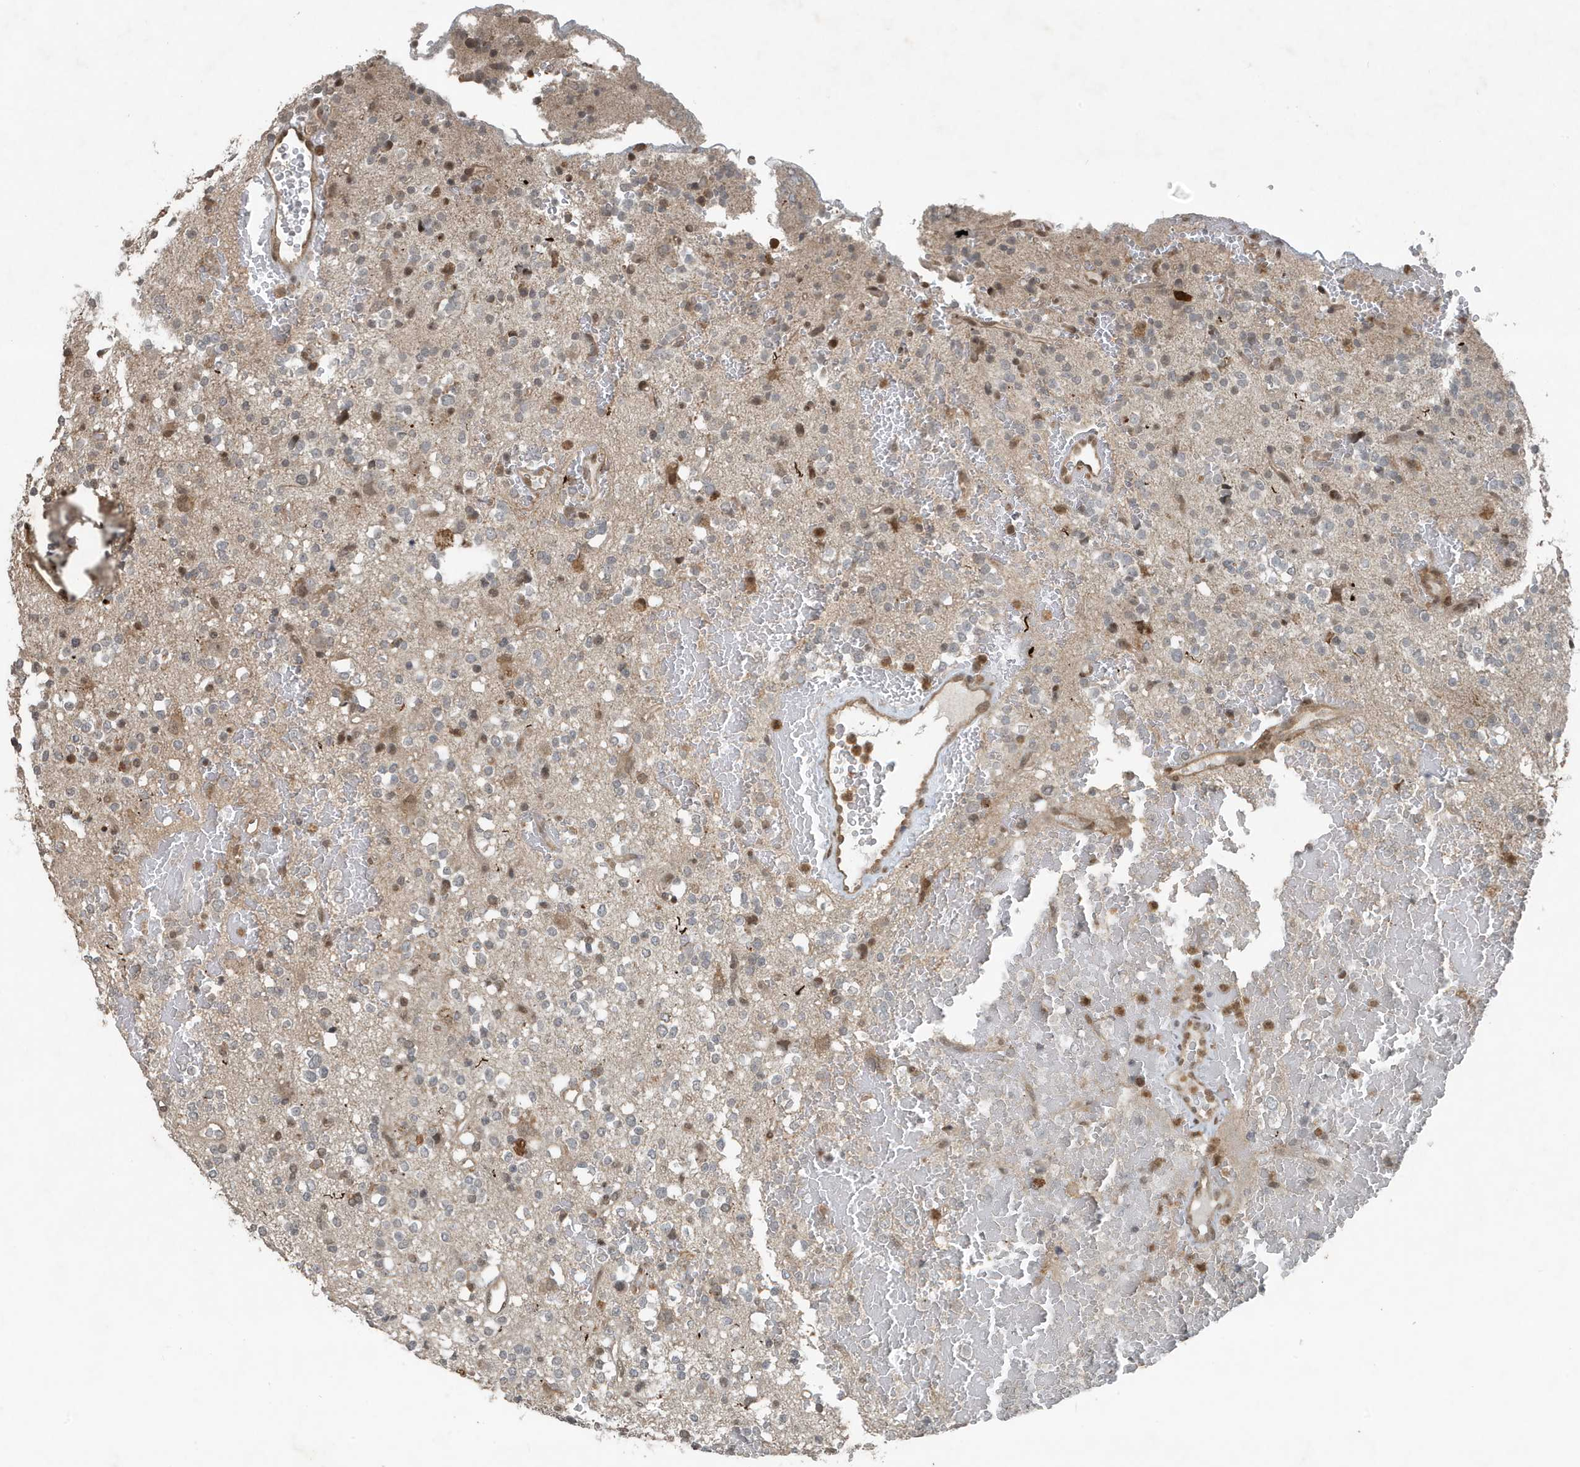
{"staining": {"intensity": "negative", "quantity": "none", "location": "none"}, "tissue": "glioma", "cell_type": "Tumor cells", "image_type": "cancer", "snomed": [{"axis": "morphology", "description": "Glioma, malignant, High grade"}, {"axis": "topography", "description": "Brain"}], "caption": "This is an immunohistochemistry photomicrograph of glioma. There is no positivity in tumor cells.", "gene": "HSPA1A", "patient": {"sex": "male", "age": 47}}